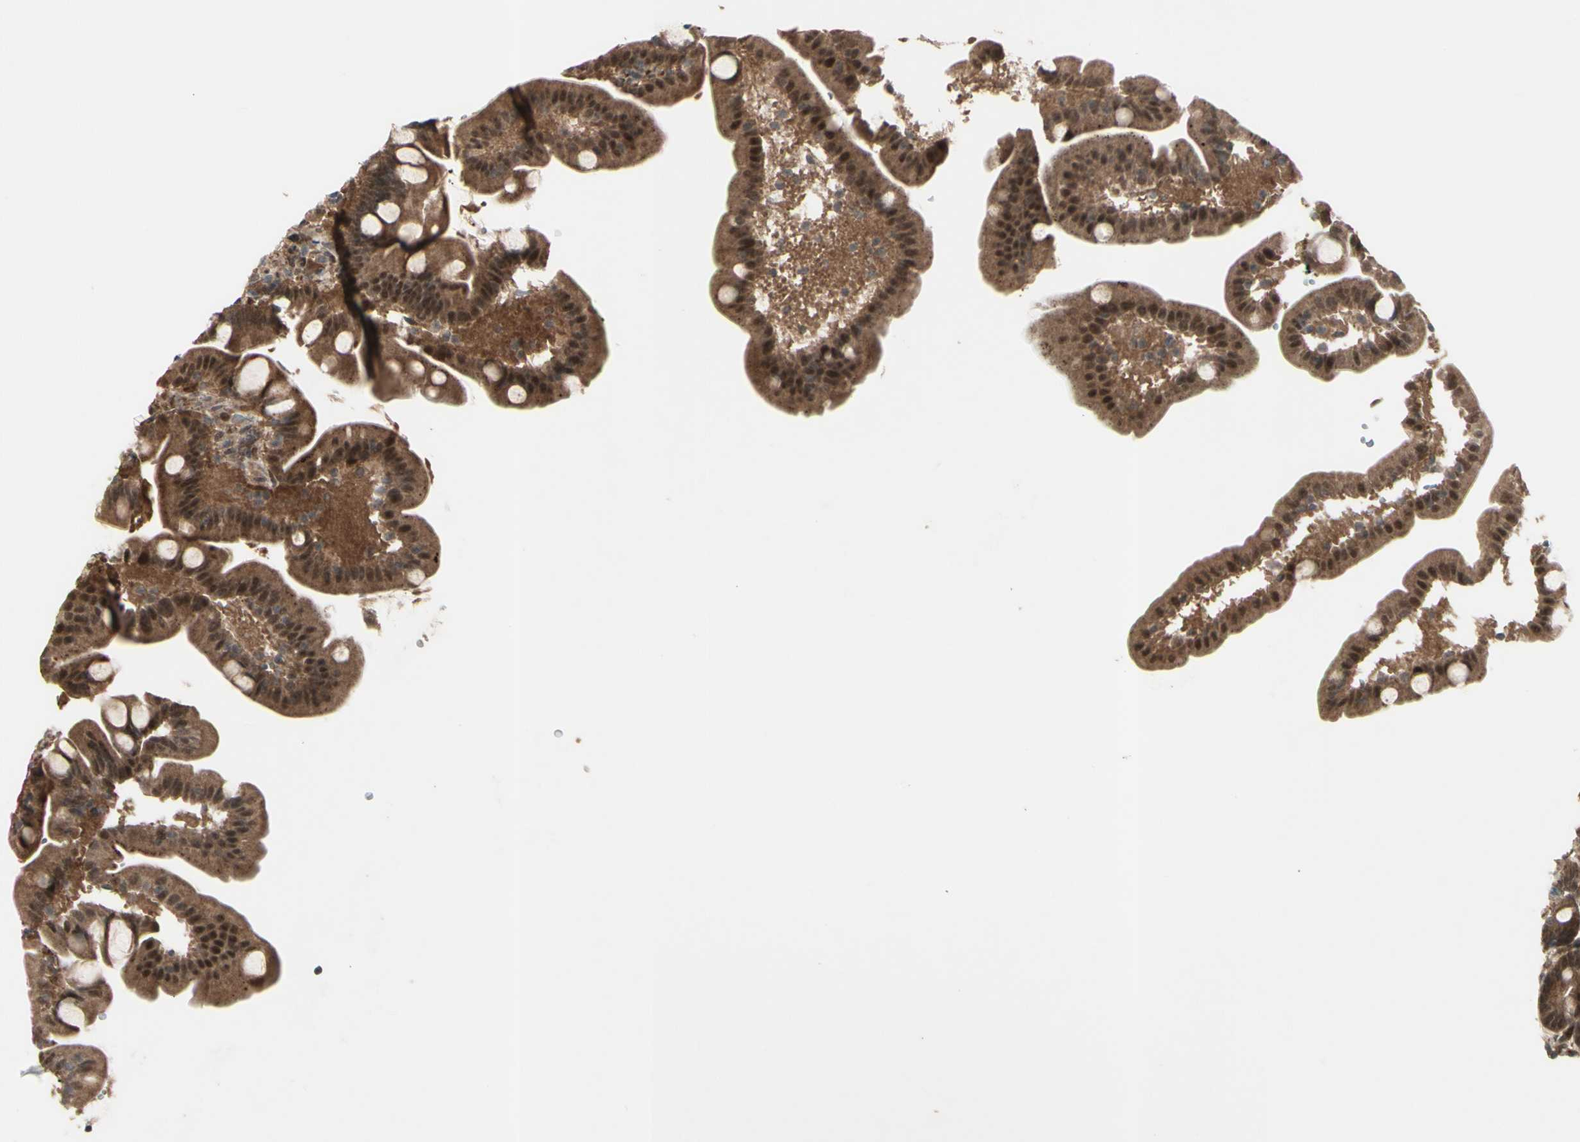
{"staining": {"intensity": "strong", "quantity": ">75%", "location": "cytoplasmic/membranous,nuclear"}, "tissue": "duodenum", "cell_type": "Glandular cells", "image_type": "normal", "snomed": [{"axis": "morphology", "description": "Normal tissue, NOS"}, {"axis": "topography", "description": "Duodenum"}], "caption": "Duodenum was stained to show a protein in brown. There is high levels of strong cytoplasmic/membranous,nuclear staining in approximately >75% of glandular cells. The staining is performed using DAB (3,3'-diaminobenzidine) brown chromogen to label protein expression. The nuclei are counter-stained blue using hematoxylin.", "gene": "MLF2", "patient": {"sex": "male", "age": 54}}